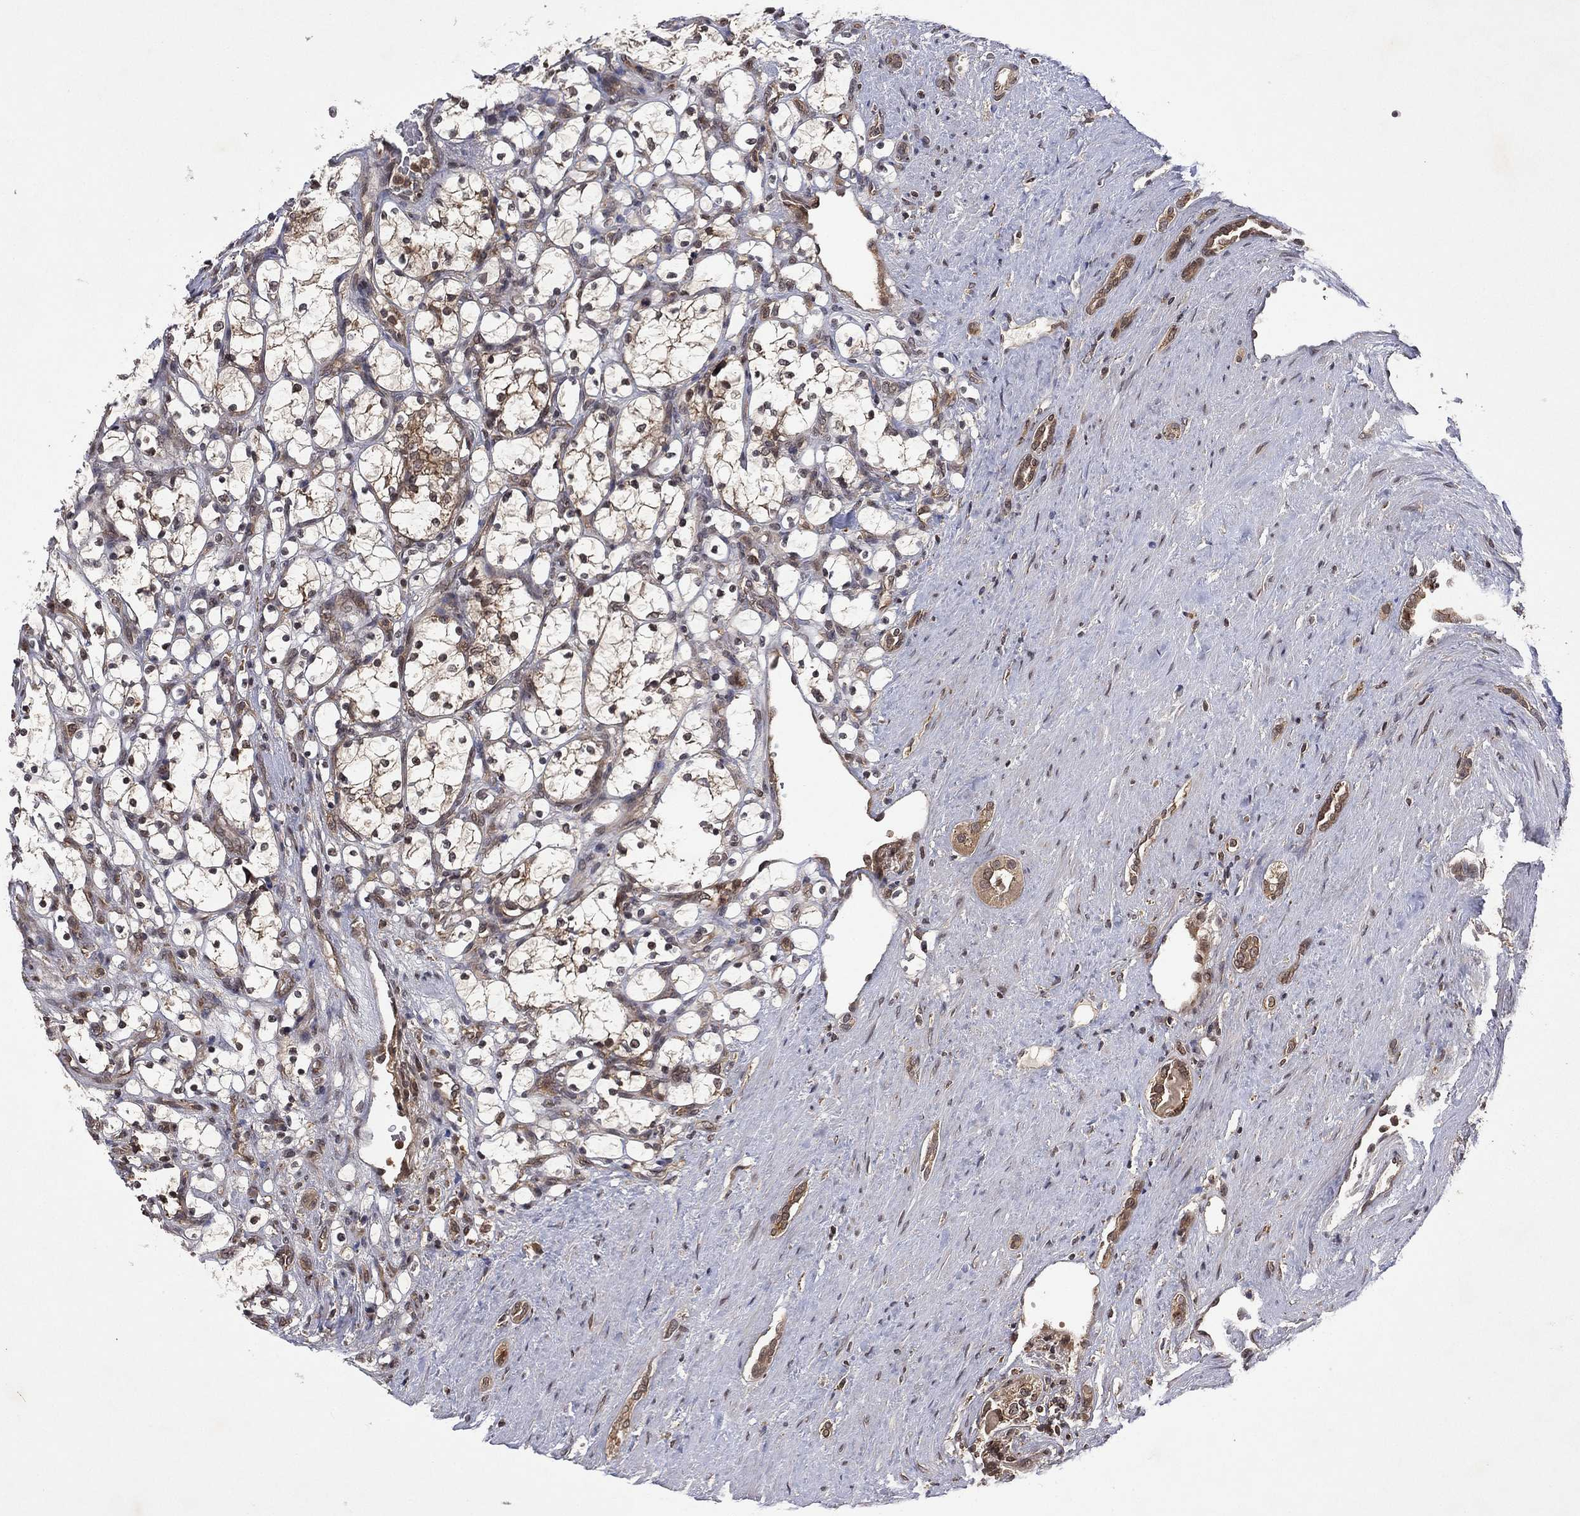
{"staining": {"intensity": "weak", "quantity": "25%-75%", "location": "cytoplasmic/membranous"}, "tissue": "renal cancer", "cell_type": "Tumor cells", "image_type": "cancer", "snomed": [{"axis": "morphology", "description": "Adenocarcinoma, NOS"}, {"axis": "topography", "description": "Kidney"}], "caption": "About 25%-75% of tumor cells in adenocarcinoma (renal) exhibit weak cytoplasmic/membranous protein expression as visualized by brown immunohistochemical staining.", "gene": "ATG4B", "patient": {"sex": "female", "age": 69}}